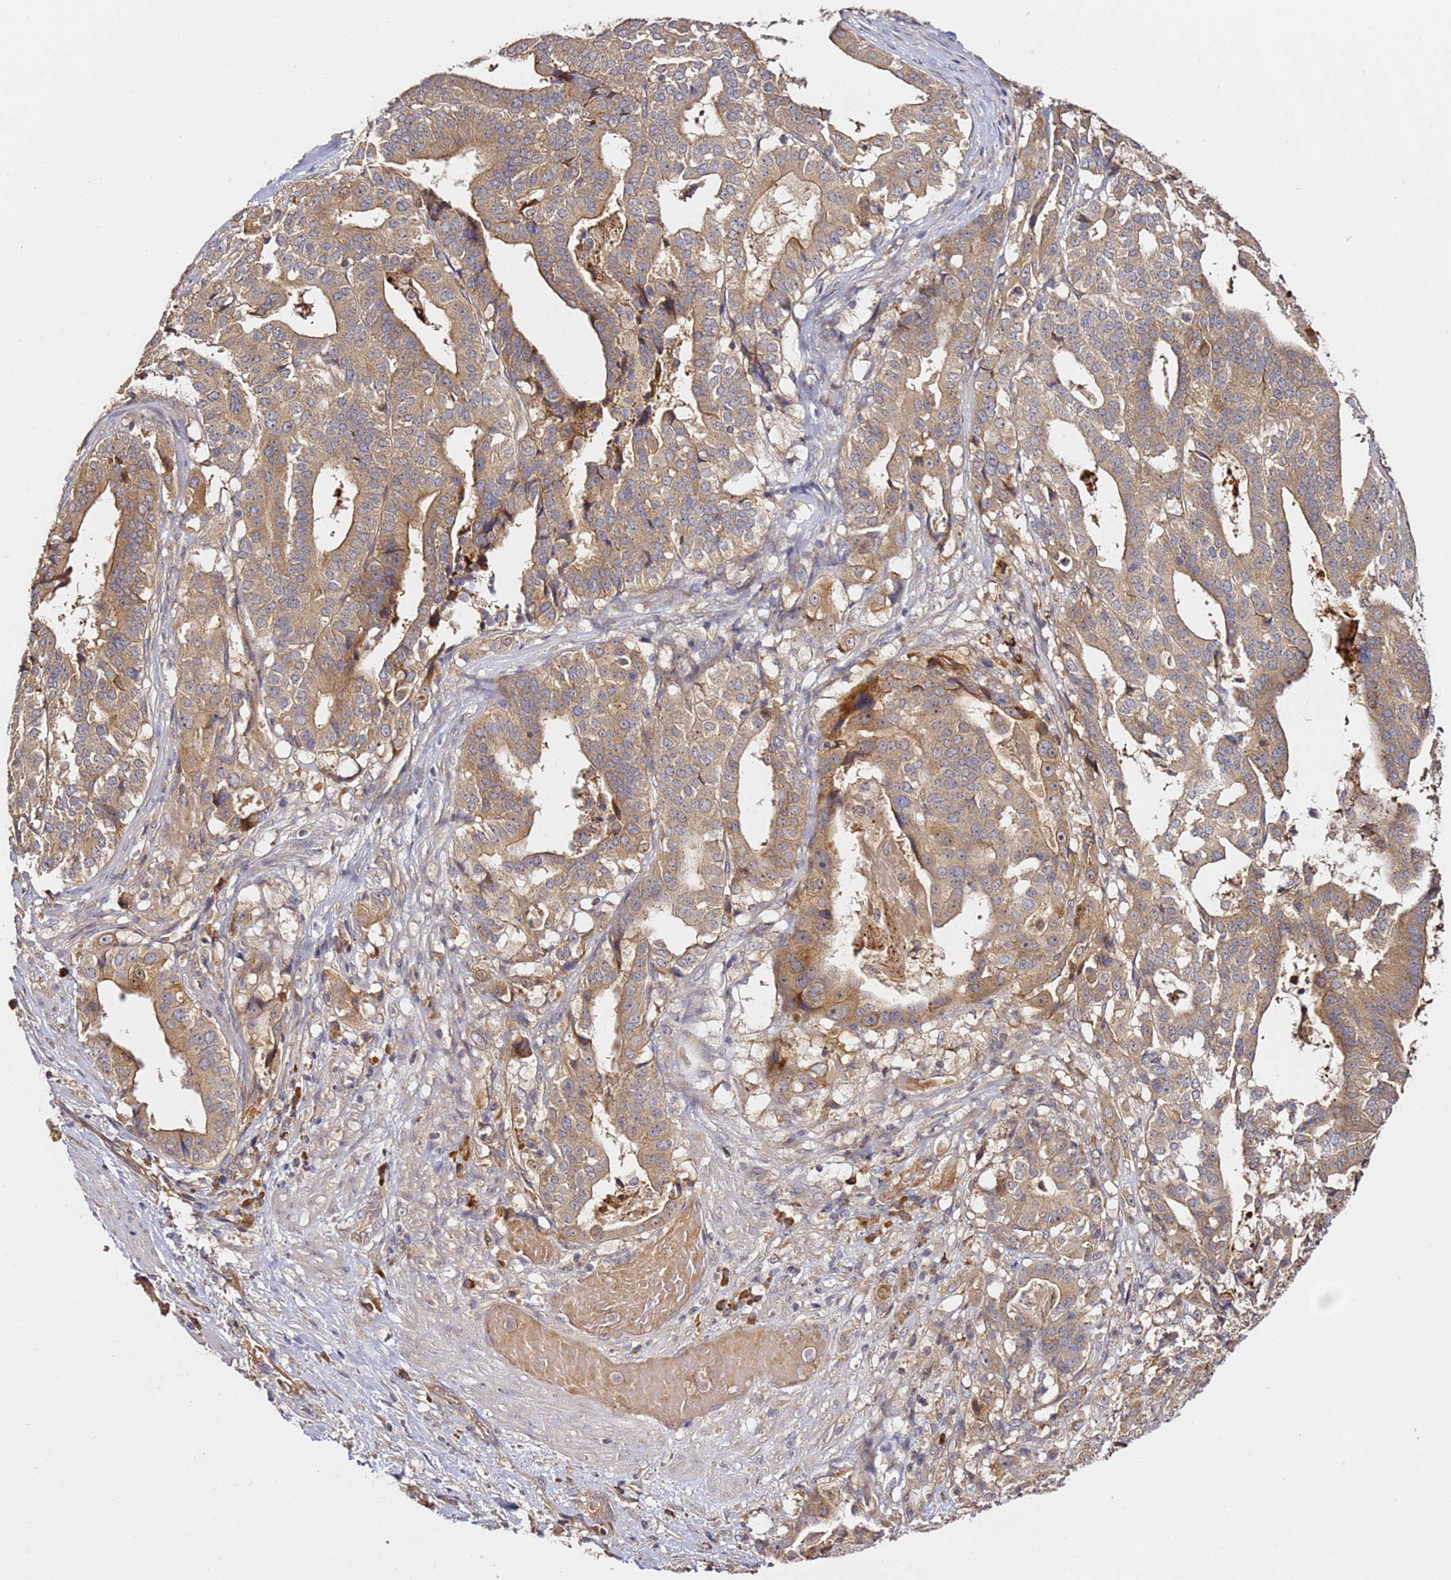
{"staining": {"intensity": "moderate", "quantity": ">75%", "location": "cytoplasmic/membranous"}, "tissue": "stomach cancer", "cell_type": "Tumor cells", "image_type": "cancer", "snomed": [{"axis": "morphology", "description": "Adenocarcinoma, NOS"}, {"axis": "topography", "description": "Stomach"}], "caption": "Protein staining of stomach adenocarcinoma tissue displays moderate cytoplasmic/membranous staining in approximately >75% of tumor cells.", "gene": "OSBPL2", "patient": {"sex": "male", "age": 48}}